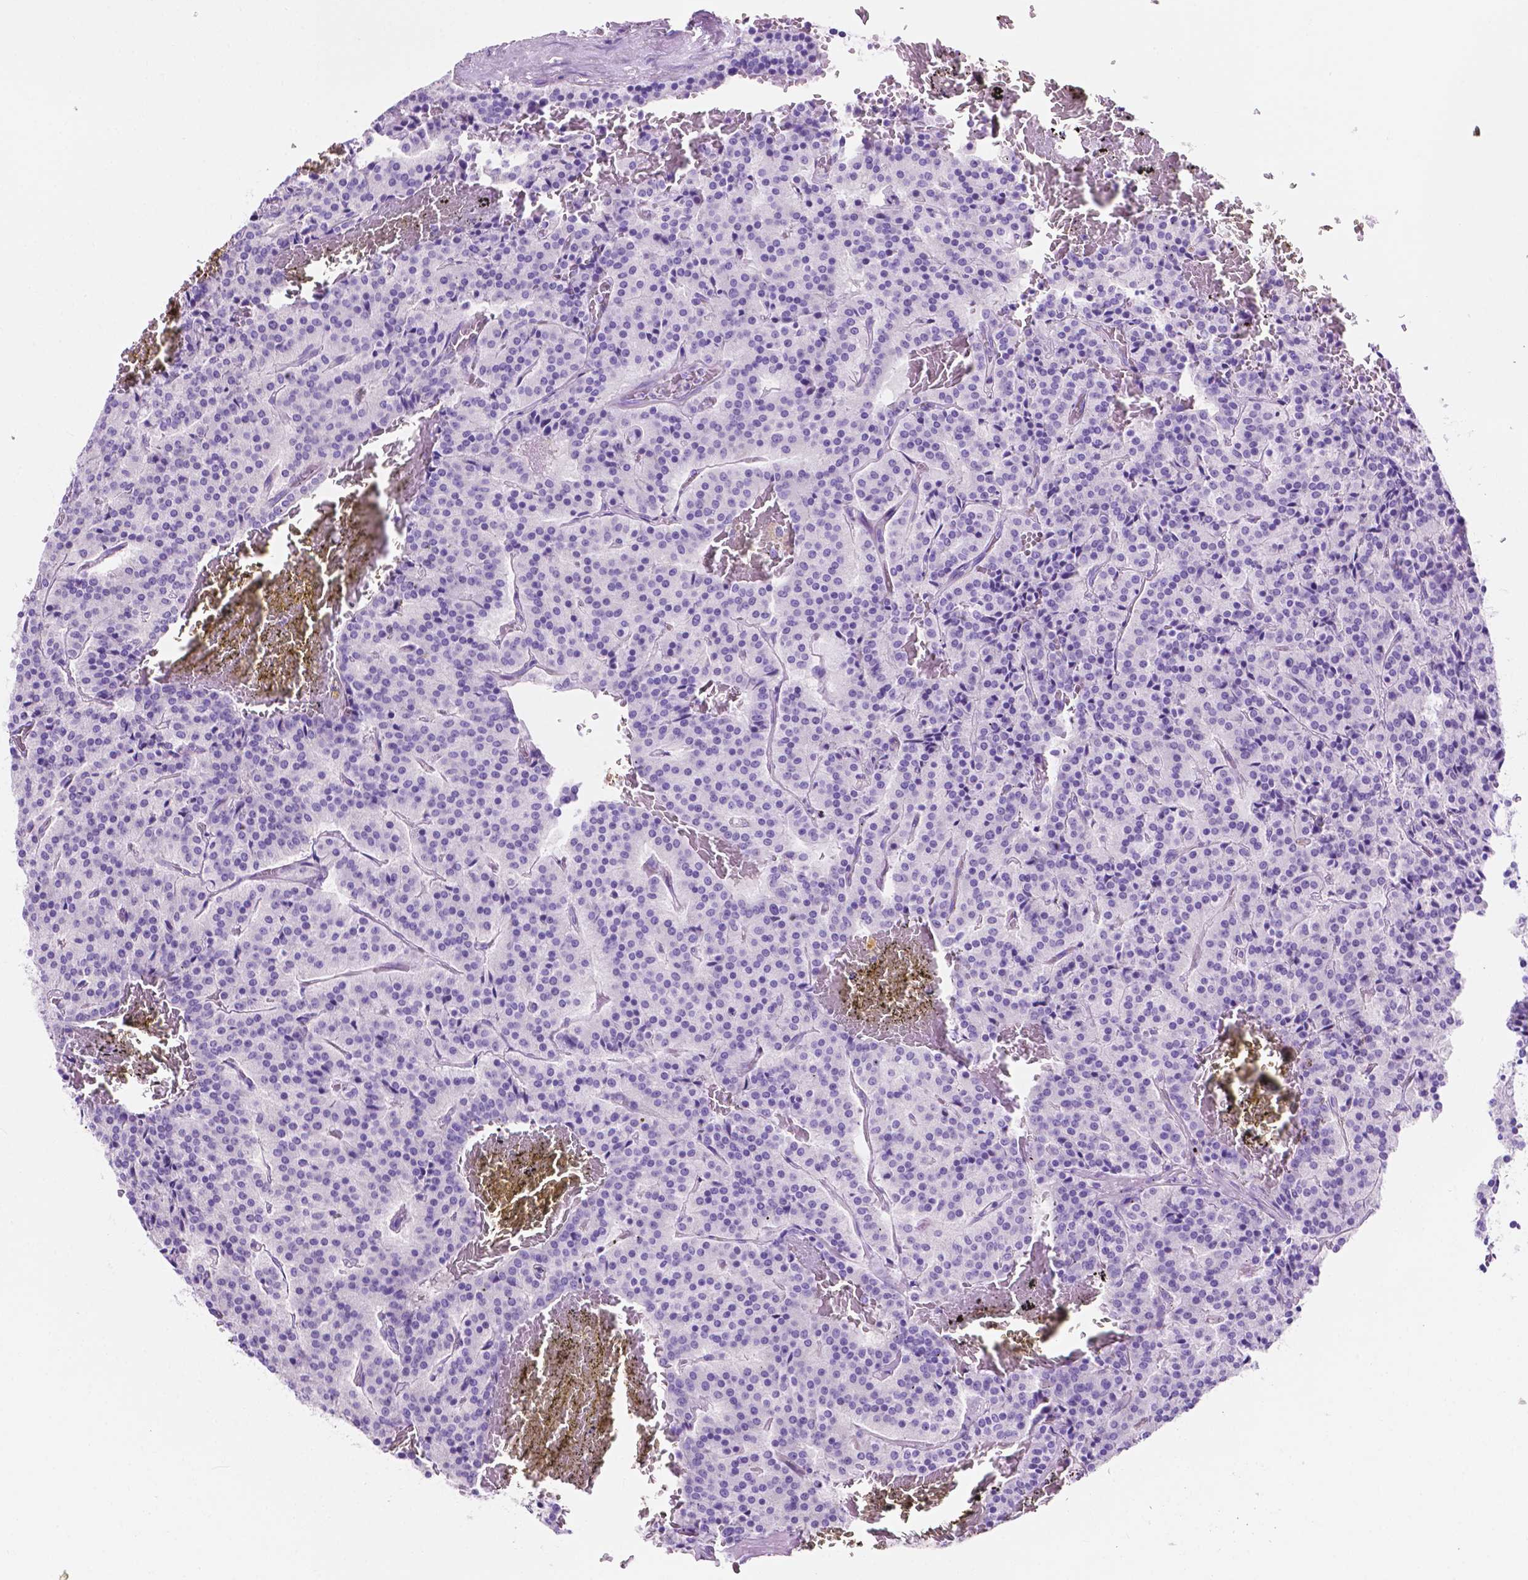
{"staining": {"intensity": "negative", "quantity": "none", "location": "none"}, "tissue": "carcinoid", "cell_type": "Tumor cells", "image_type": "cancer", "snomed": [{"axis": "morphology", "description": "Carcinoid, malignant, NOS"}, {"axis": "topography", "description": "Lung"}], "caption": "This is an IHC image of carcinoid. There is no staining in tumor cells.", "gene": "IGFN1", "patient": {"sex": "male", "age": 70}}